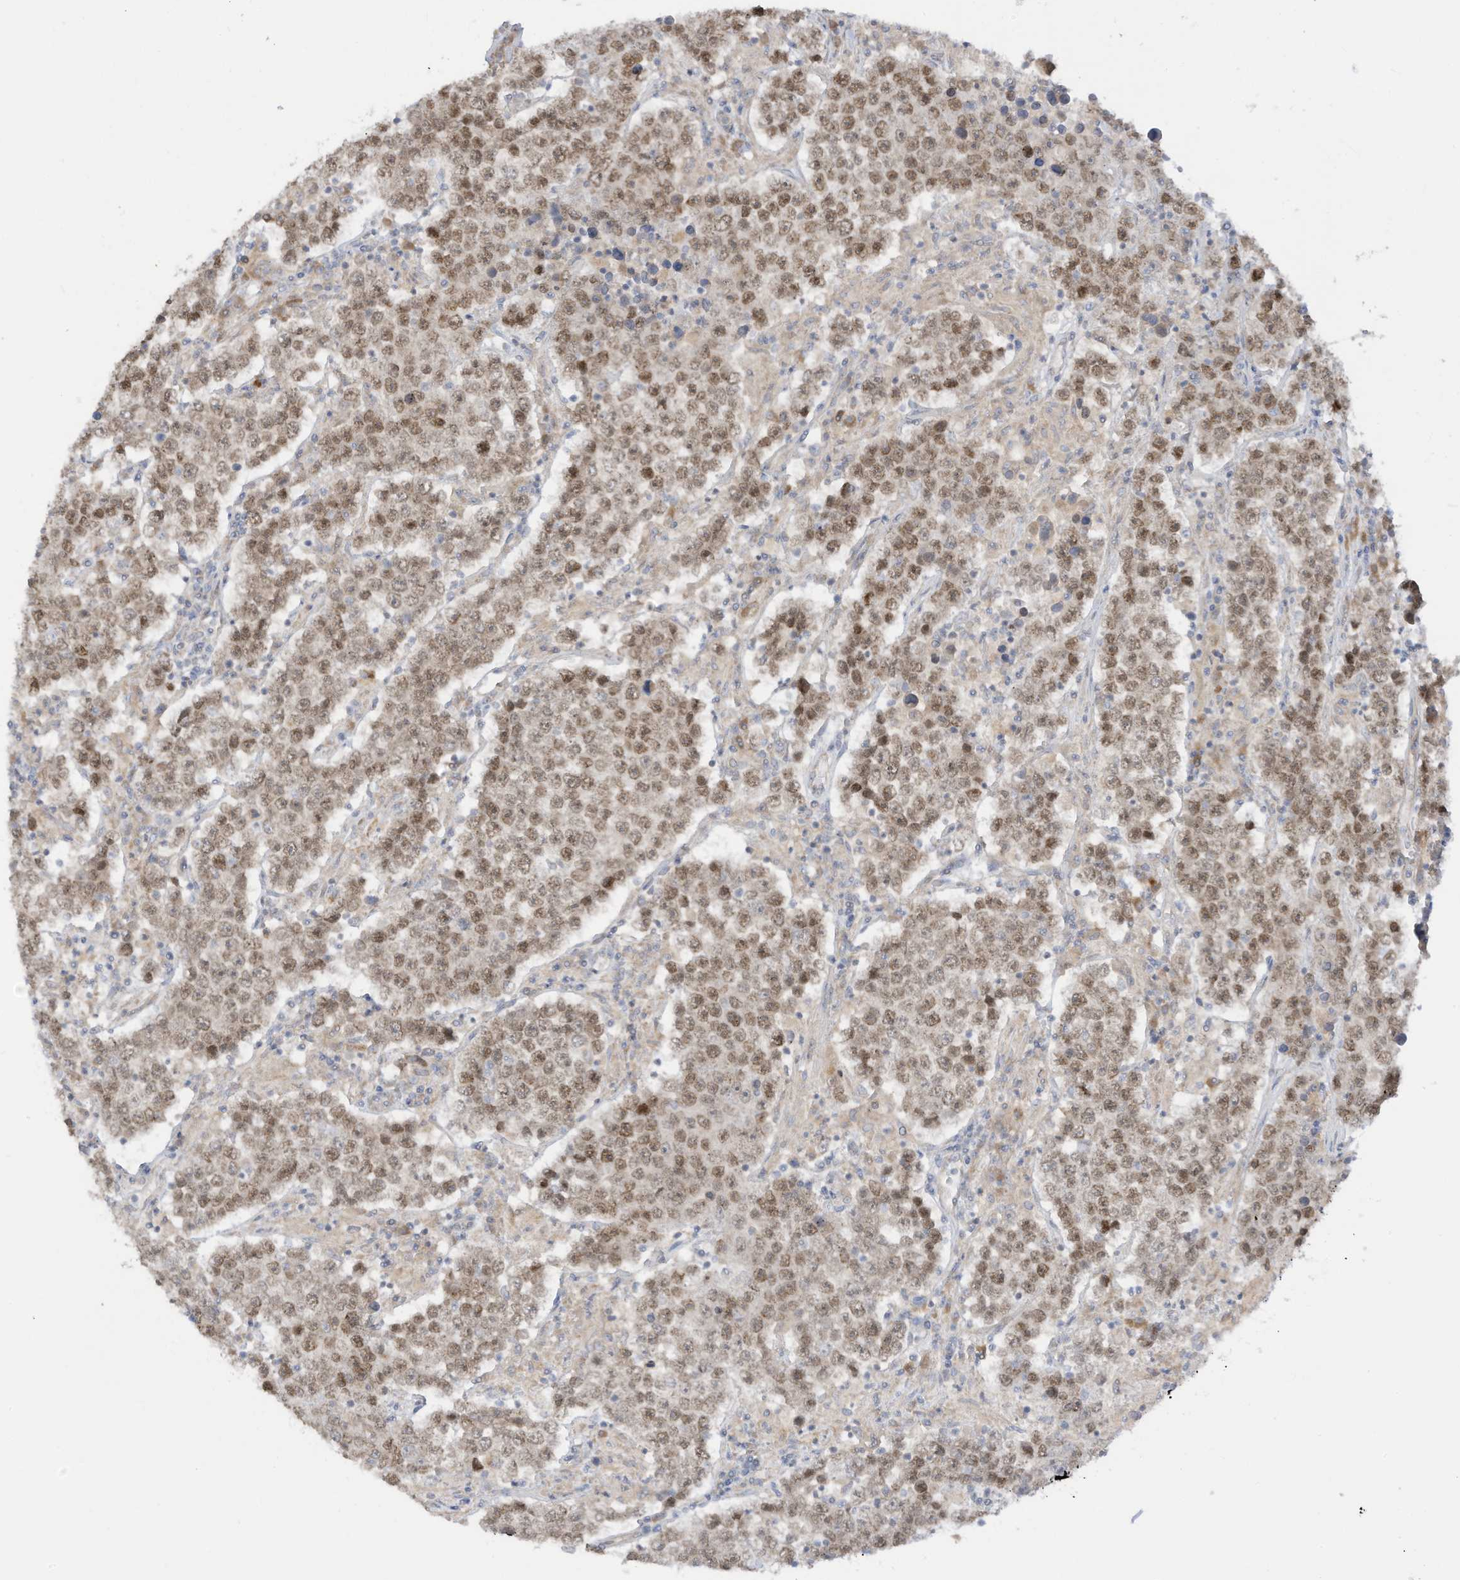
{"staining": {"intensity": "moderate", "quantity": ">75%", "location": "nuclear"}, "tissue": "testis cancer", "cell_type": "Tumor cells", "image_type": "cancer", "snomed": [{"axis": "morphology", "description": "Normal tissue, NOS"}, {"axis": "morphology", "description": "Urothelial carcinoma, High grade"}, {"axis": "morphology", "description": "Seminoma, NOS"}, {"axis": "morphology", "description": "Carcinoma, Embryonal, NOS"}, {"axis": "topography", "description": "Urinary bladder"}, {"axis": "topography", "description": "Testis"}], "caption": "This is an image of IHC staining of testis cancer (embryonal carcinoma), which shows moderate expression in the nuclear of tumor cells.", "gene": "LRRN2", "patient": {"sex": "male", "age": 41}}